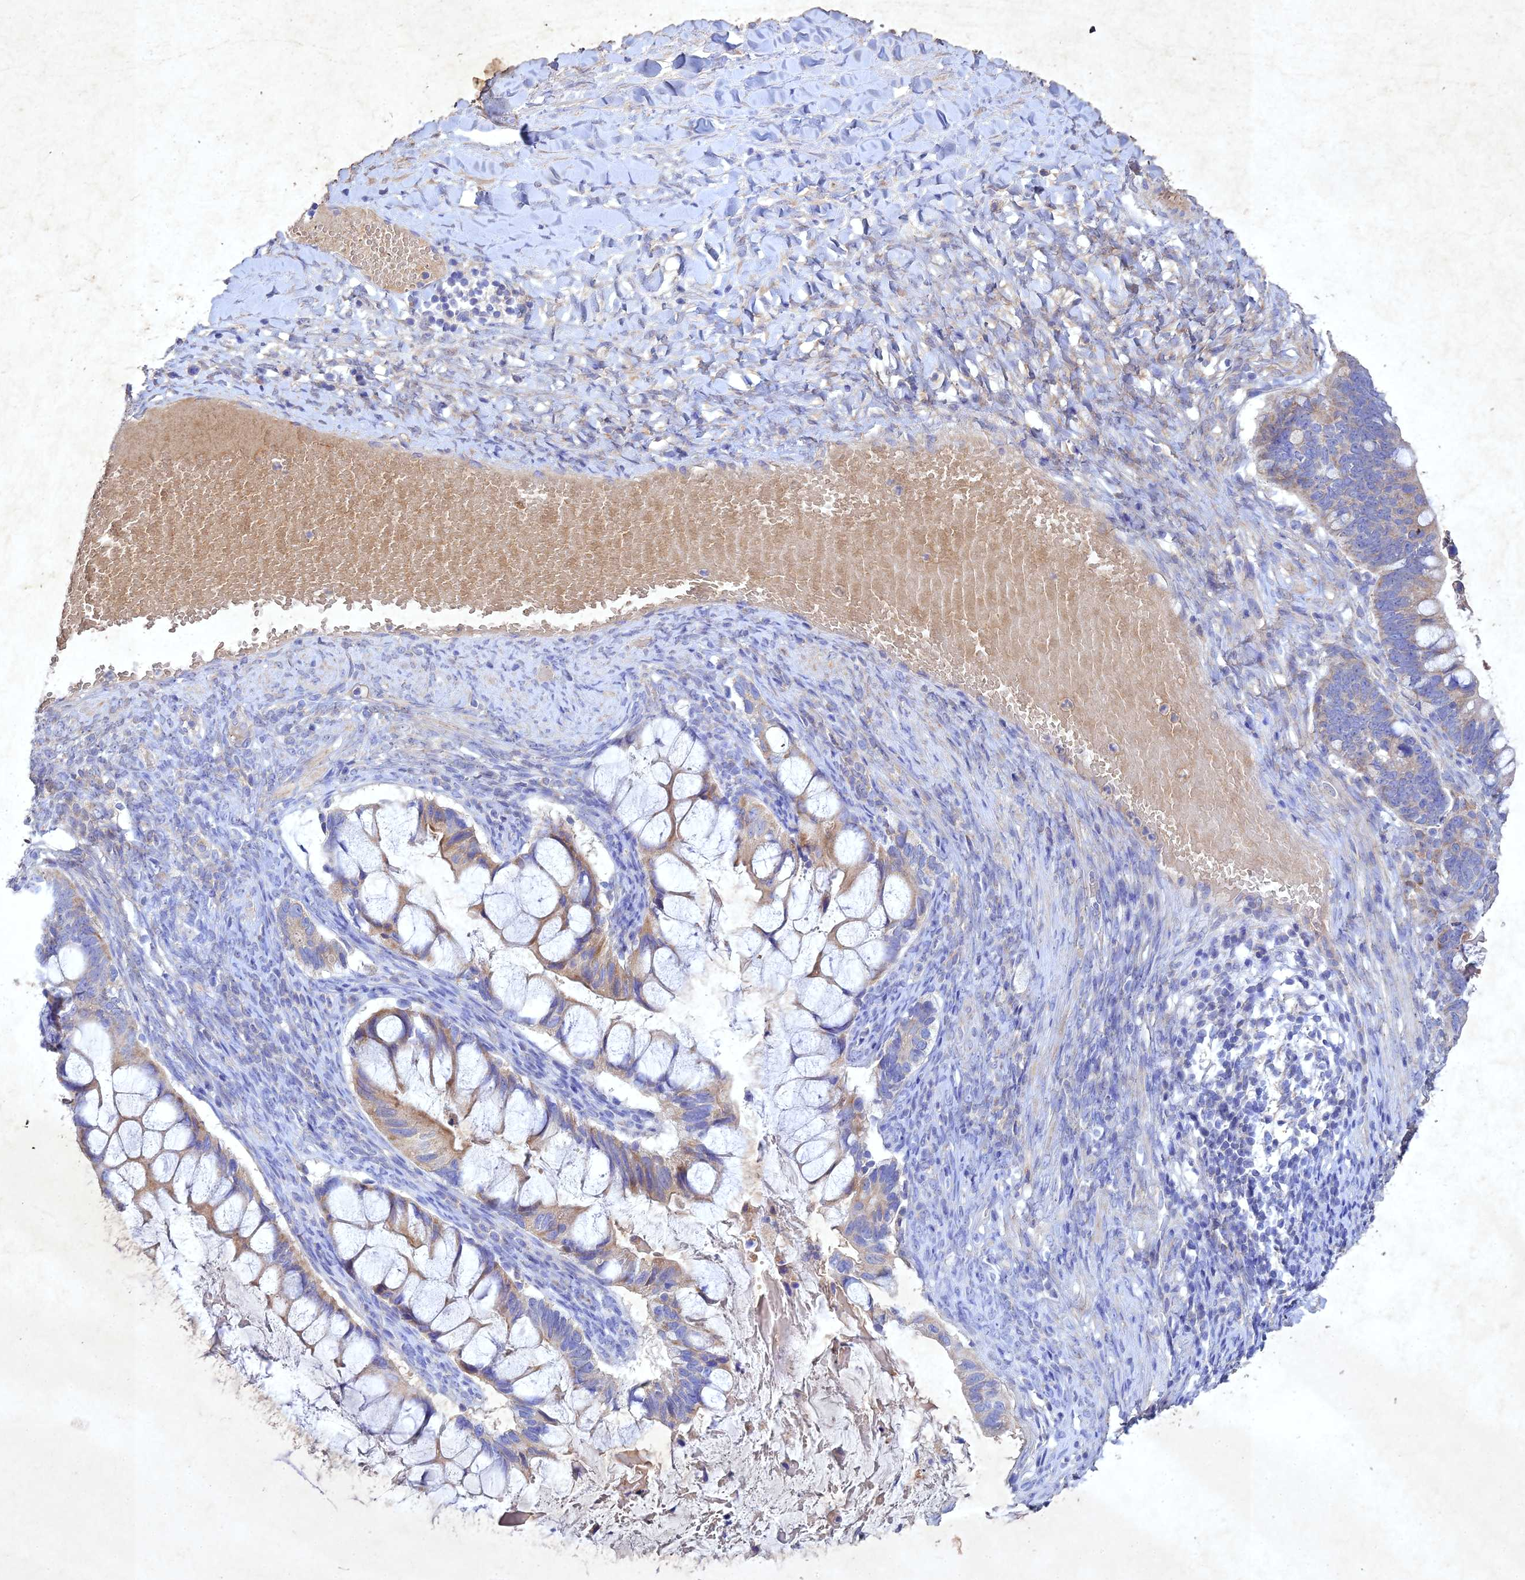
{"staining": {"intensity": "weak", "quantity": "25%-75%", "location": "cytoplasmic/membranous"}, "tissue": "ovarian cancer", "cell_type": "Tumor cells", "image_type": "cancer", "snomed": [{"axis": "morphology", "description": "Cystadenocarcinoma, mucinous, NOS"}, {"axis": "topography", "description": "Ovary"}], "caption": "An image showing weak cytoplasmic/membranous positivity in about 25%-75% of tumor cells in ovarian mucinous cystadenocarcinoma, as visualized by brown immunohistochemical staining.", "gene": "NDUFV1", "patient": {"sex": "female", "age": 61}}